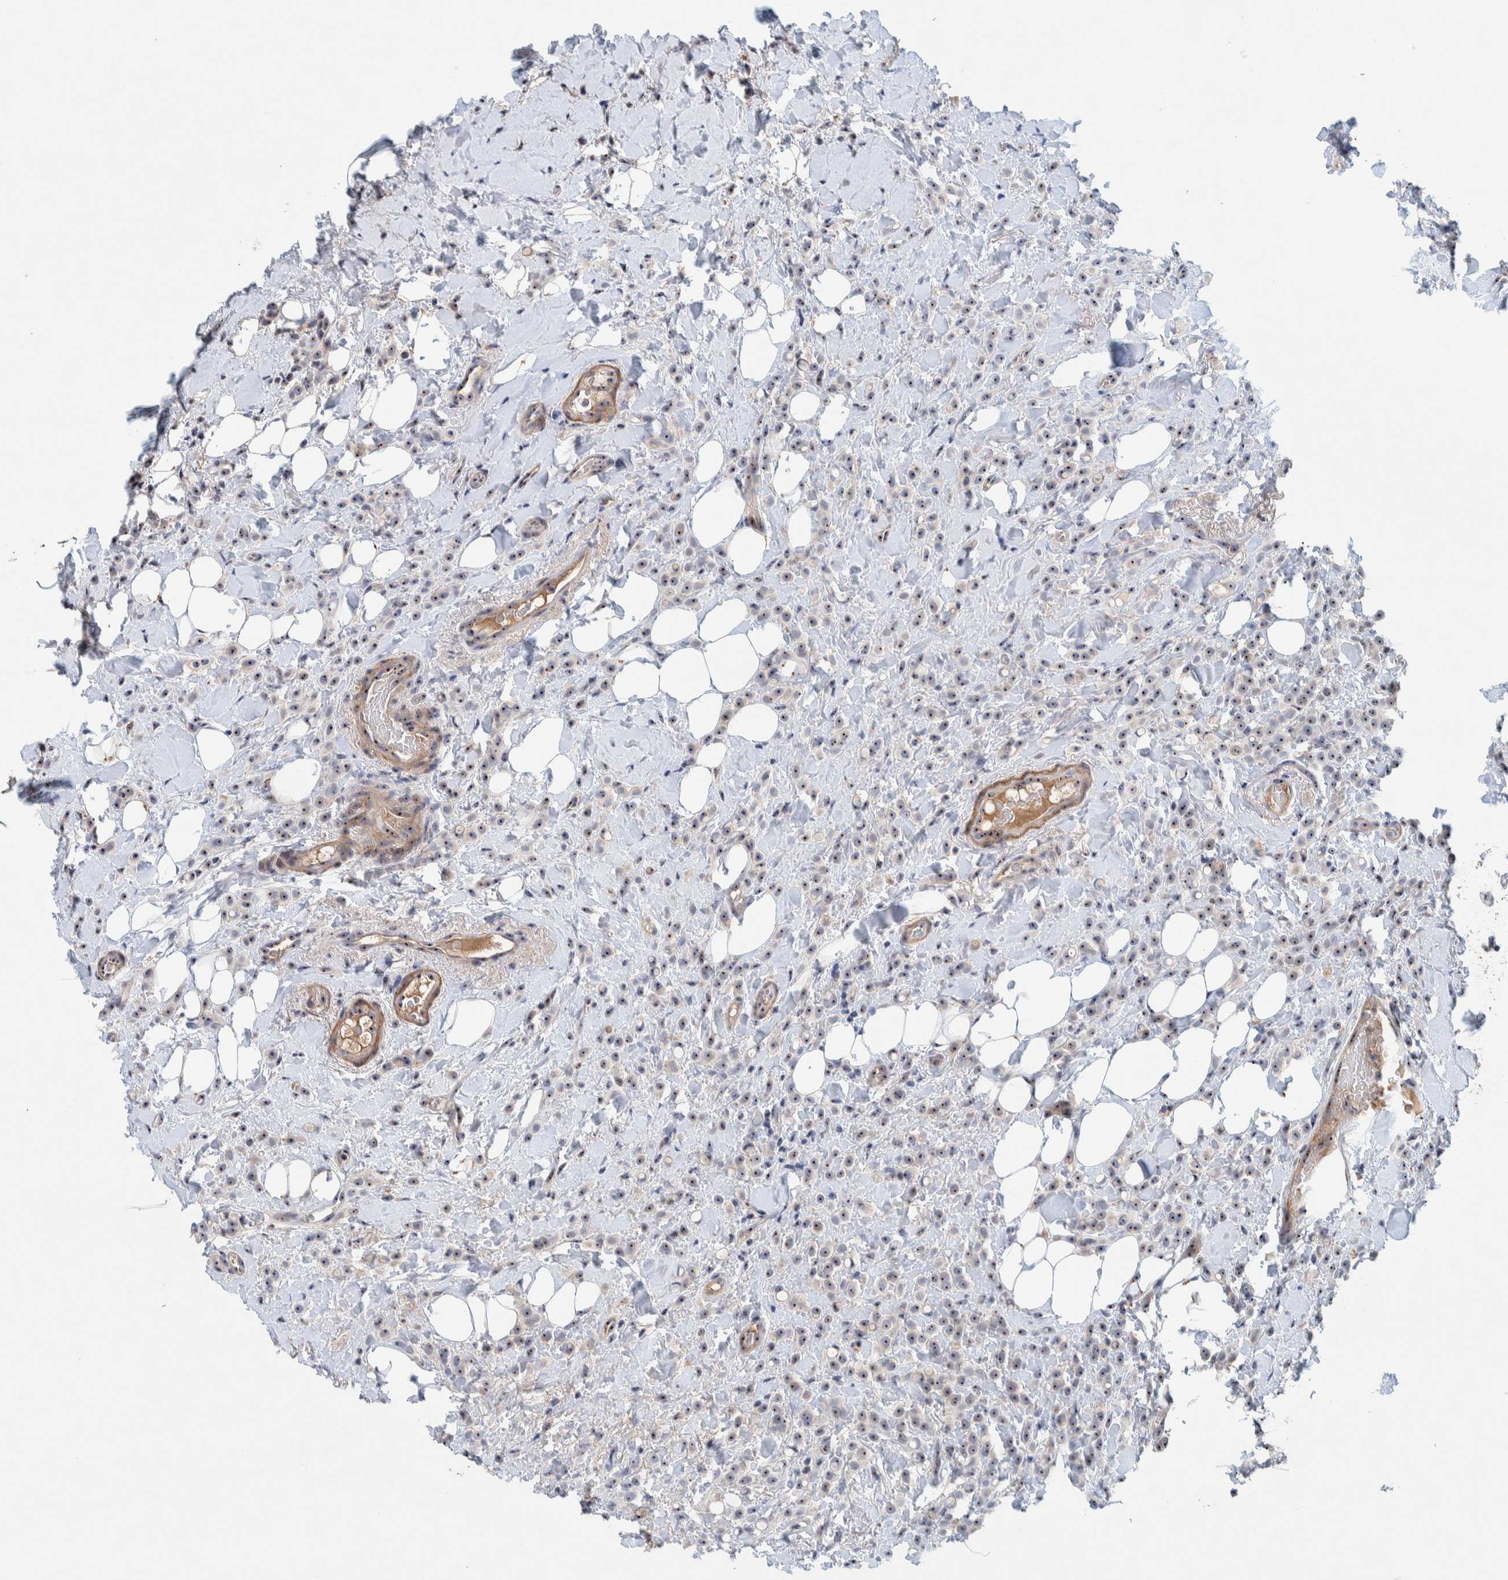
{"staining": {"intensity": "moderate", "quantity": ">75%", "location": "nuclear"}, "tissue": "breast cancer", "cell_type": "Tumor cells", "image_type": "cancer", "snomed": [{"axis": "morphology", "description": "Normal tissue, NOS"}, {"axis": "morphology", "description": "Lobular carcinoma"}, {"axis": "topography", "description": "Breast"}], "caption": "Immunohistochemistry (IHC) (DAB) staining of lobular carcinoma (breast) shows moderate nuclear protein staining in approximately >75% of tumor cells. The staining was performed using DAB (3,3'-diaminobenzidine) to visualize the protein expression in brown, while the nuclei were stained in blue with hematoxylin (Magnification: 20x).", "gene": "NOL11", "patient": {"sex": "female", "age": 50}}